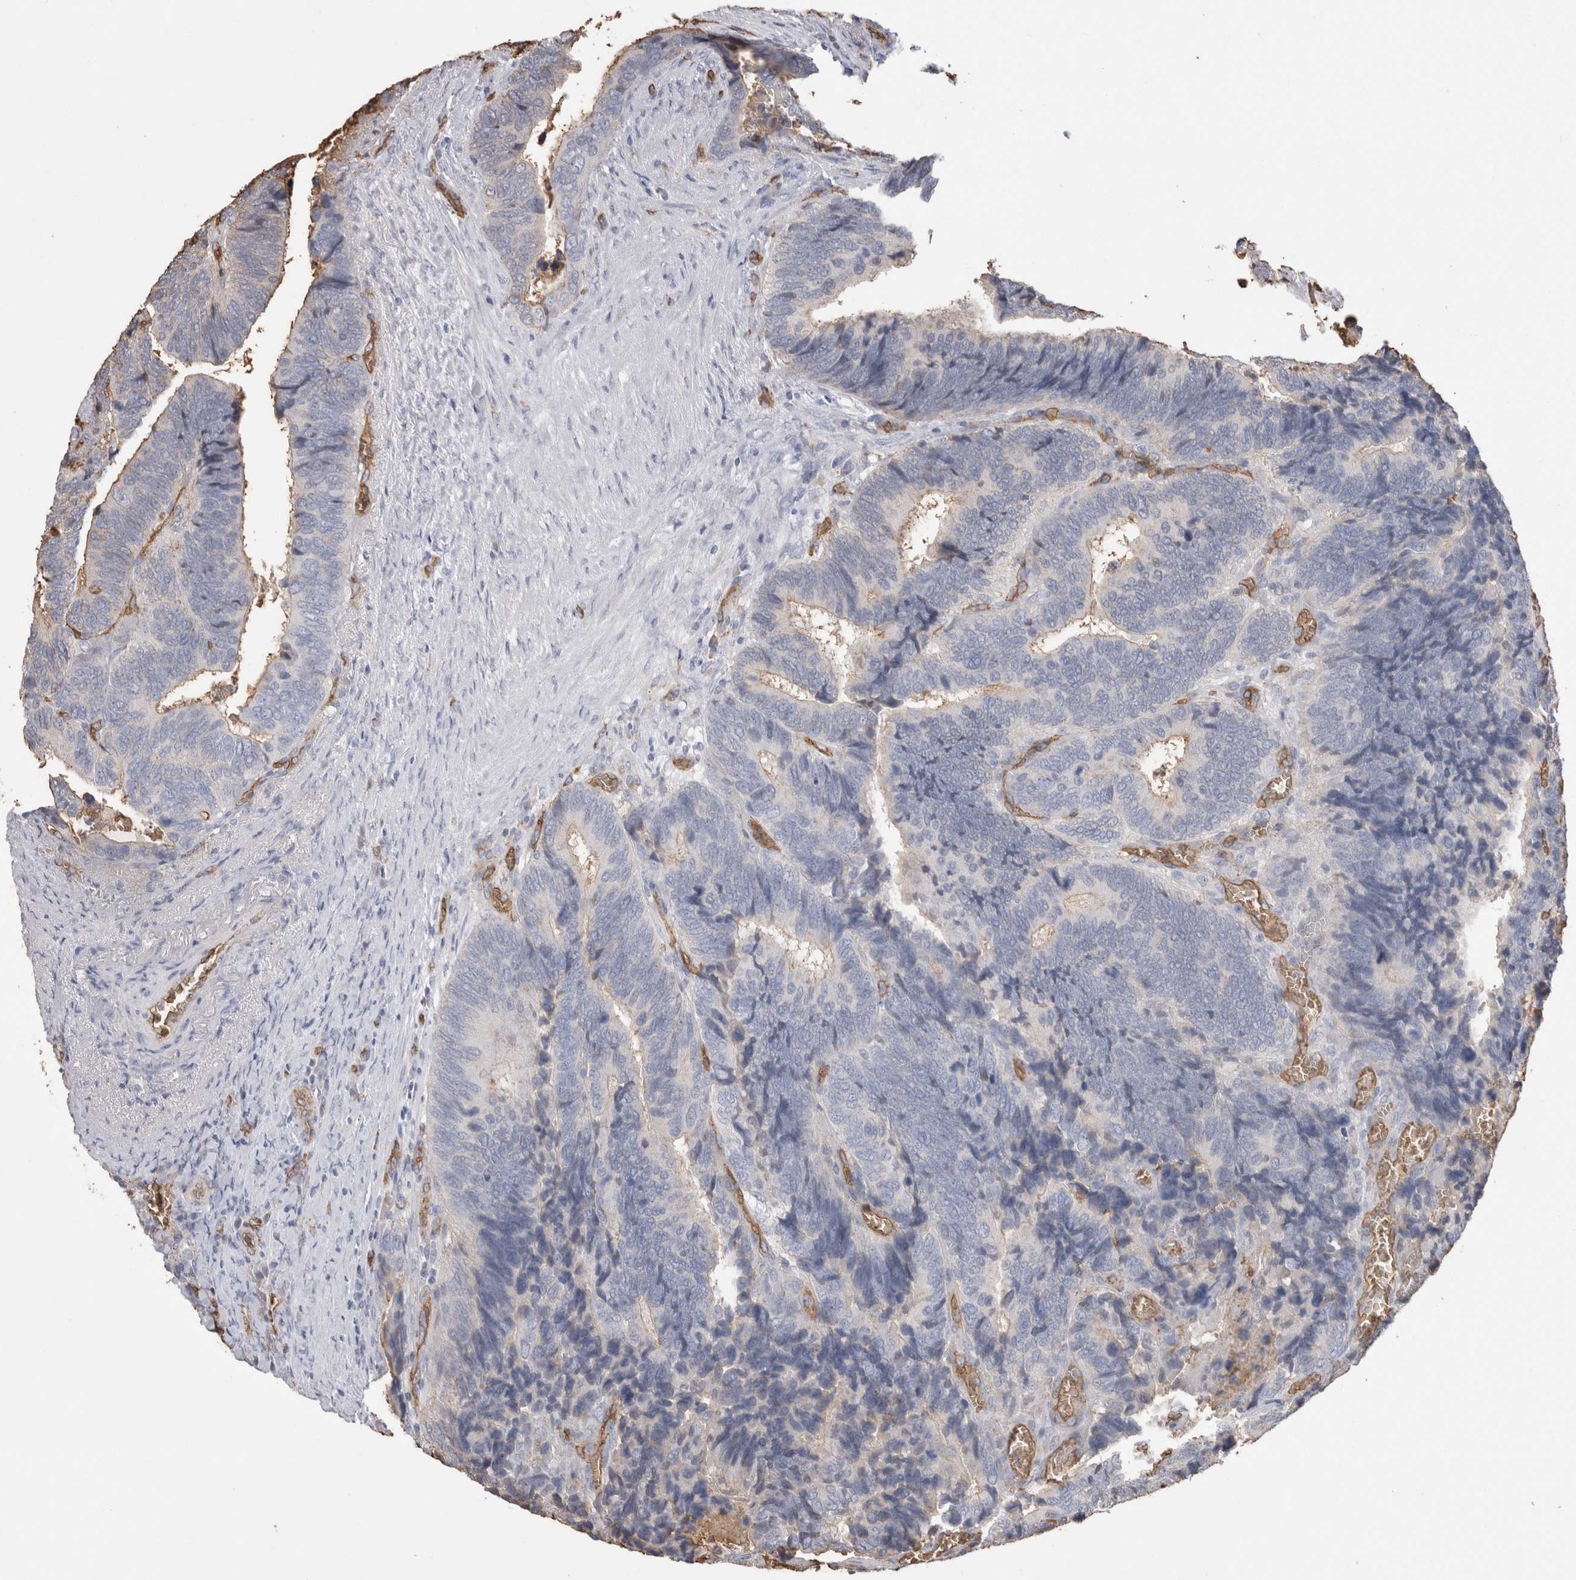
{"staining": {"intensity": "weak", "quantity": "<25%", "location": "cytoplasmic/membranous"}, "tissue": "colorectal cancer", "cell_type": "Tumor cells", "image_type": "cancer", "snomed": [{"axis": "morphology", "description": "Adenocarcinoma, NOS"}, {"axis": "topography", "description": "Colon"}], "caption": "There is no significant positivity in tumor cells of adenocarcinoma (colorectal).", "gene": "IL17RC", "patient": {"sex": "male", "age": 72}}